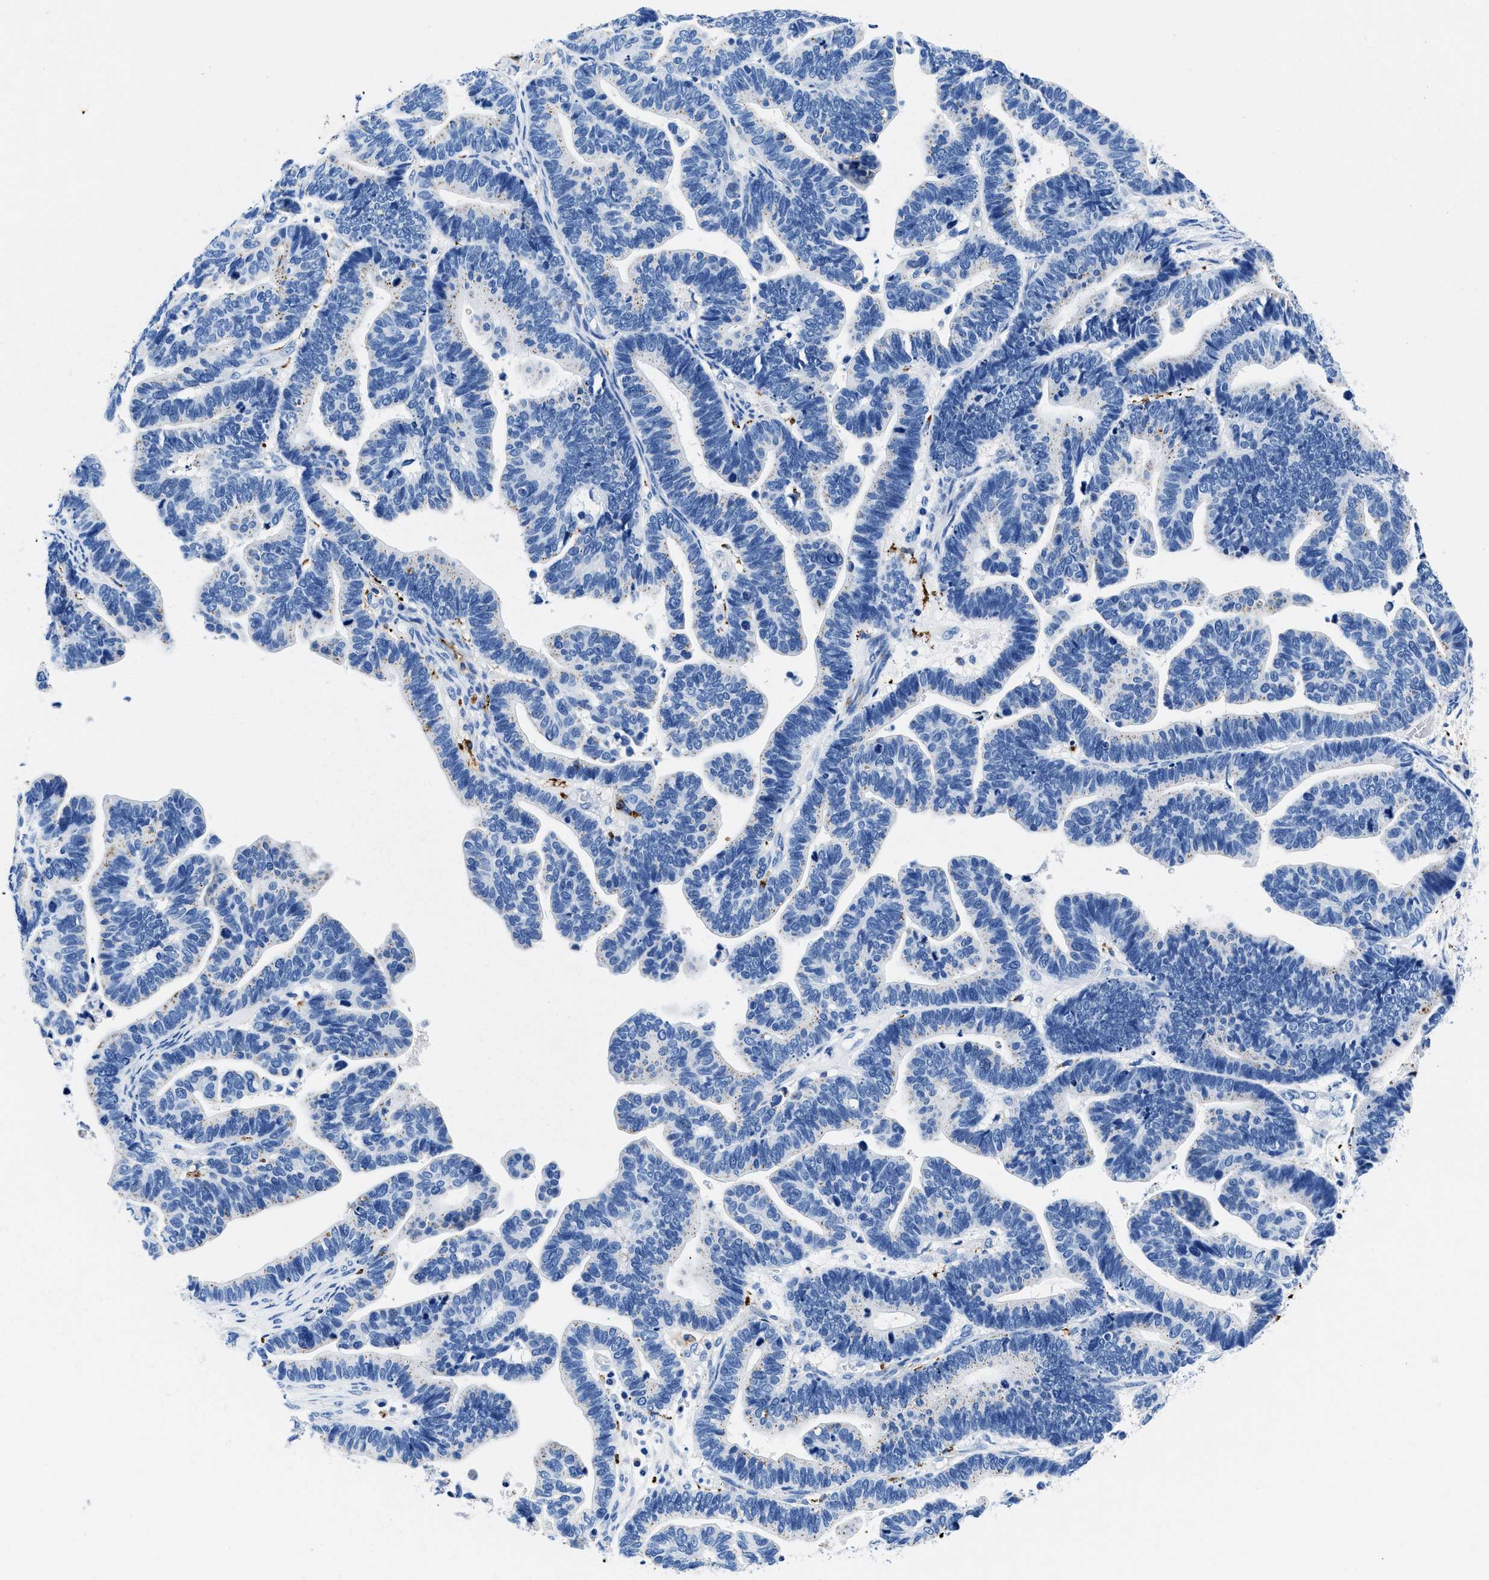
{"staining": {"intensity": "weak", "quantity": "<25%", "location": "cytoplasmic/membranous"}, "tissue": "ovarian cancer", "cell_type": "Tumor cells", "image_type": "cancer", "snomed": [{"axis": "morphology", "description": "Cystadenocarcinoma, serous, NOS"}, {"axis": "topography", "description": "Ovary"}], "caption": "Serous cystadenocarcinoma (ovarian) was stained to show a protein in brown. There is no significant staining in tumor cells.", "gene": "OR14K1", "patient": {"sex": "female", "age": 56}}